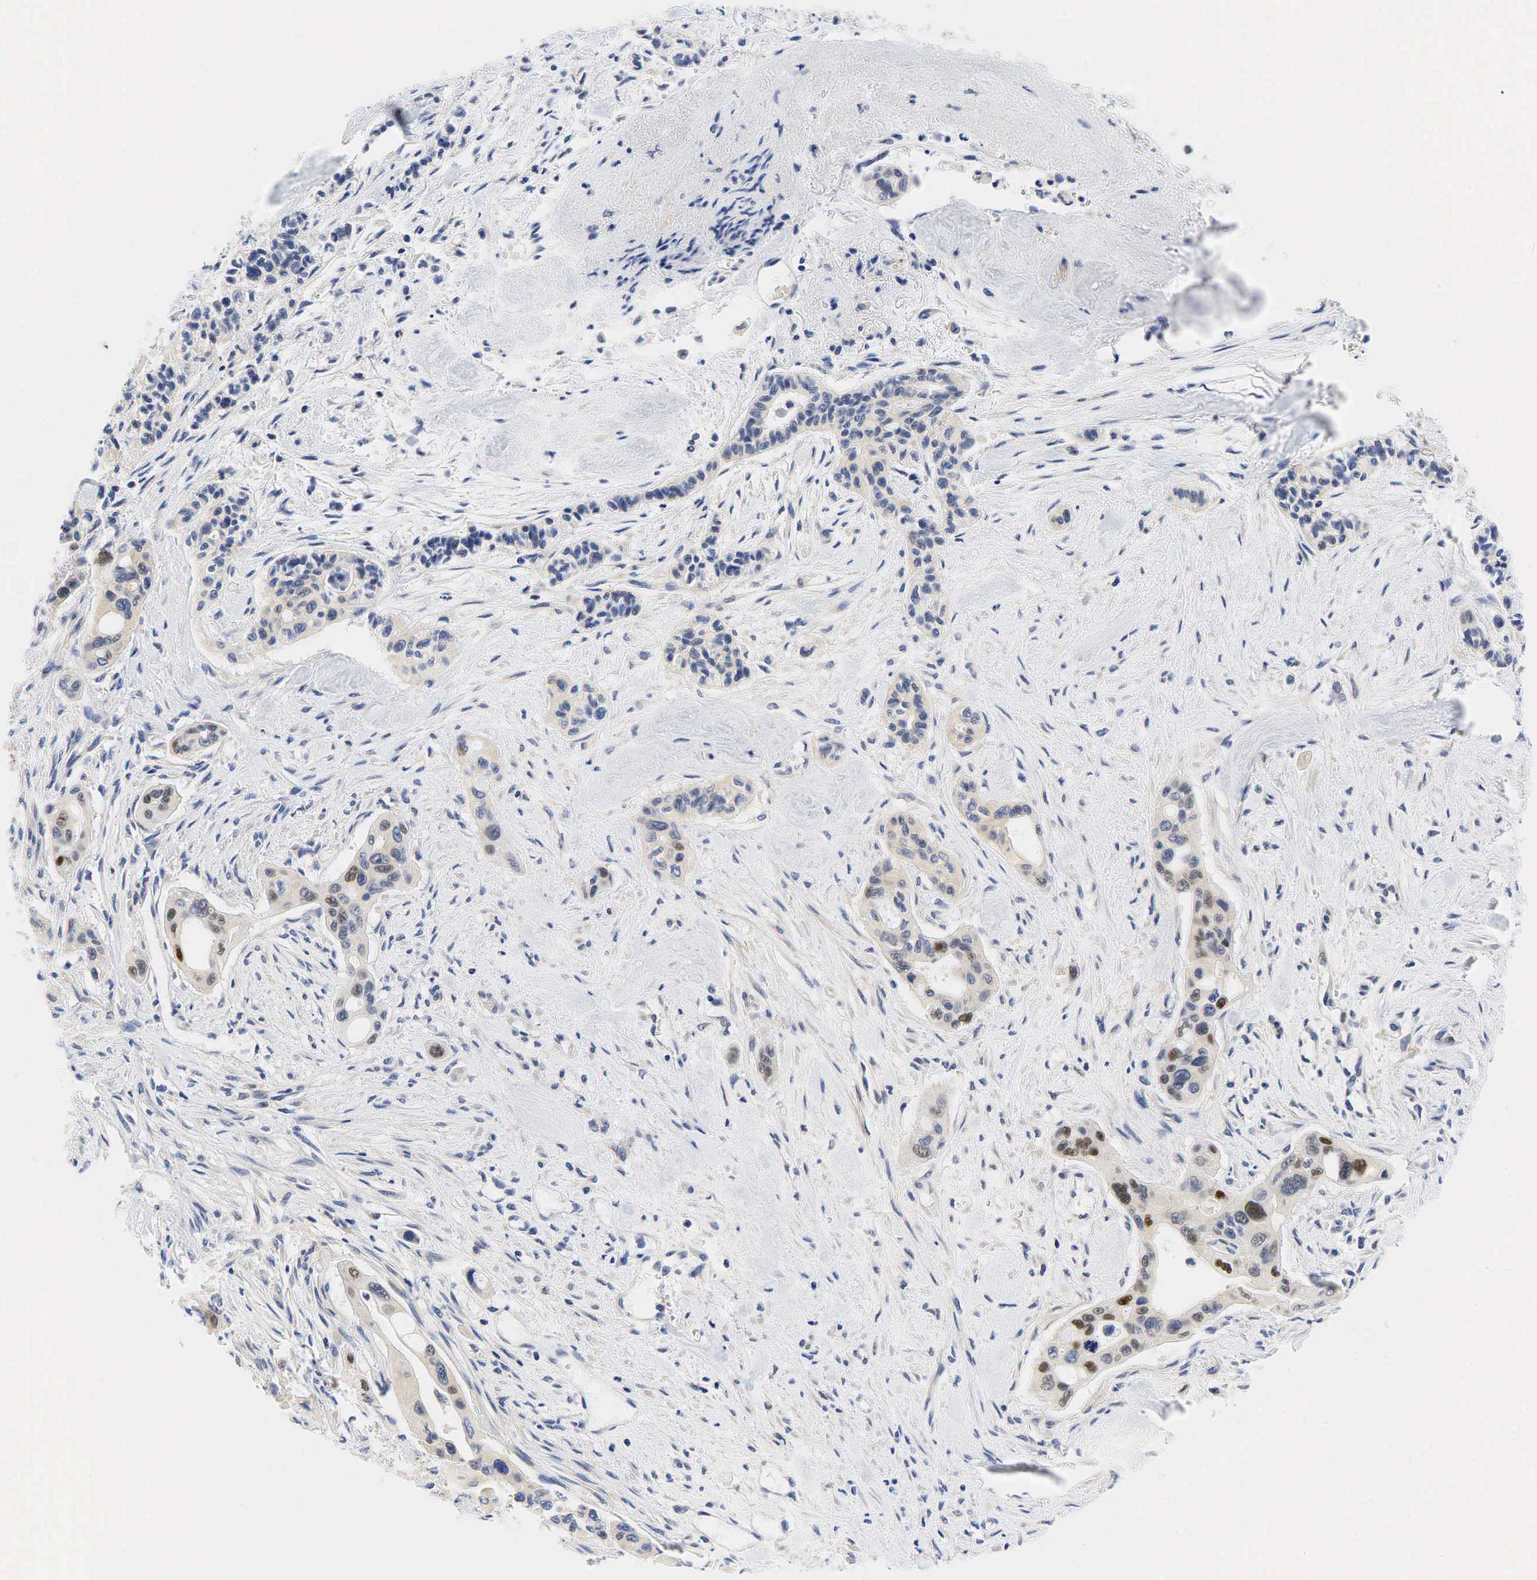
{"staining": {"intensity": "strong", "quantity": "<25%", "location": "nuclear"}, "tissue": "pancreatic cancer", "cell_type": "Tumor cells", "image_type": "cancer", "snomed": [{"axis": "morphology", "description": "Adenocarcinoma, NOS"}, {"axis": "topography", "description": "Pancreas"}], "caption": "The micrograph demonstrates staining of pancreatic cancer, revealing strong nuclear protein staining (brown color) within tumor cells.", "gene": "CCND1", "patient": {"sex": "male", "age": 77}}